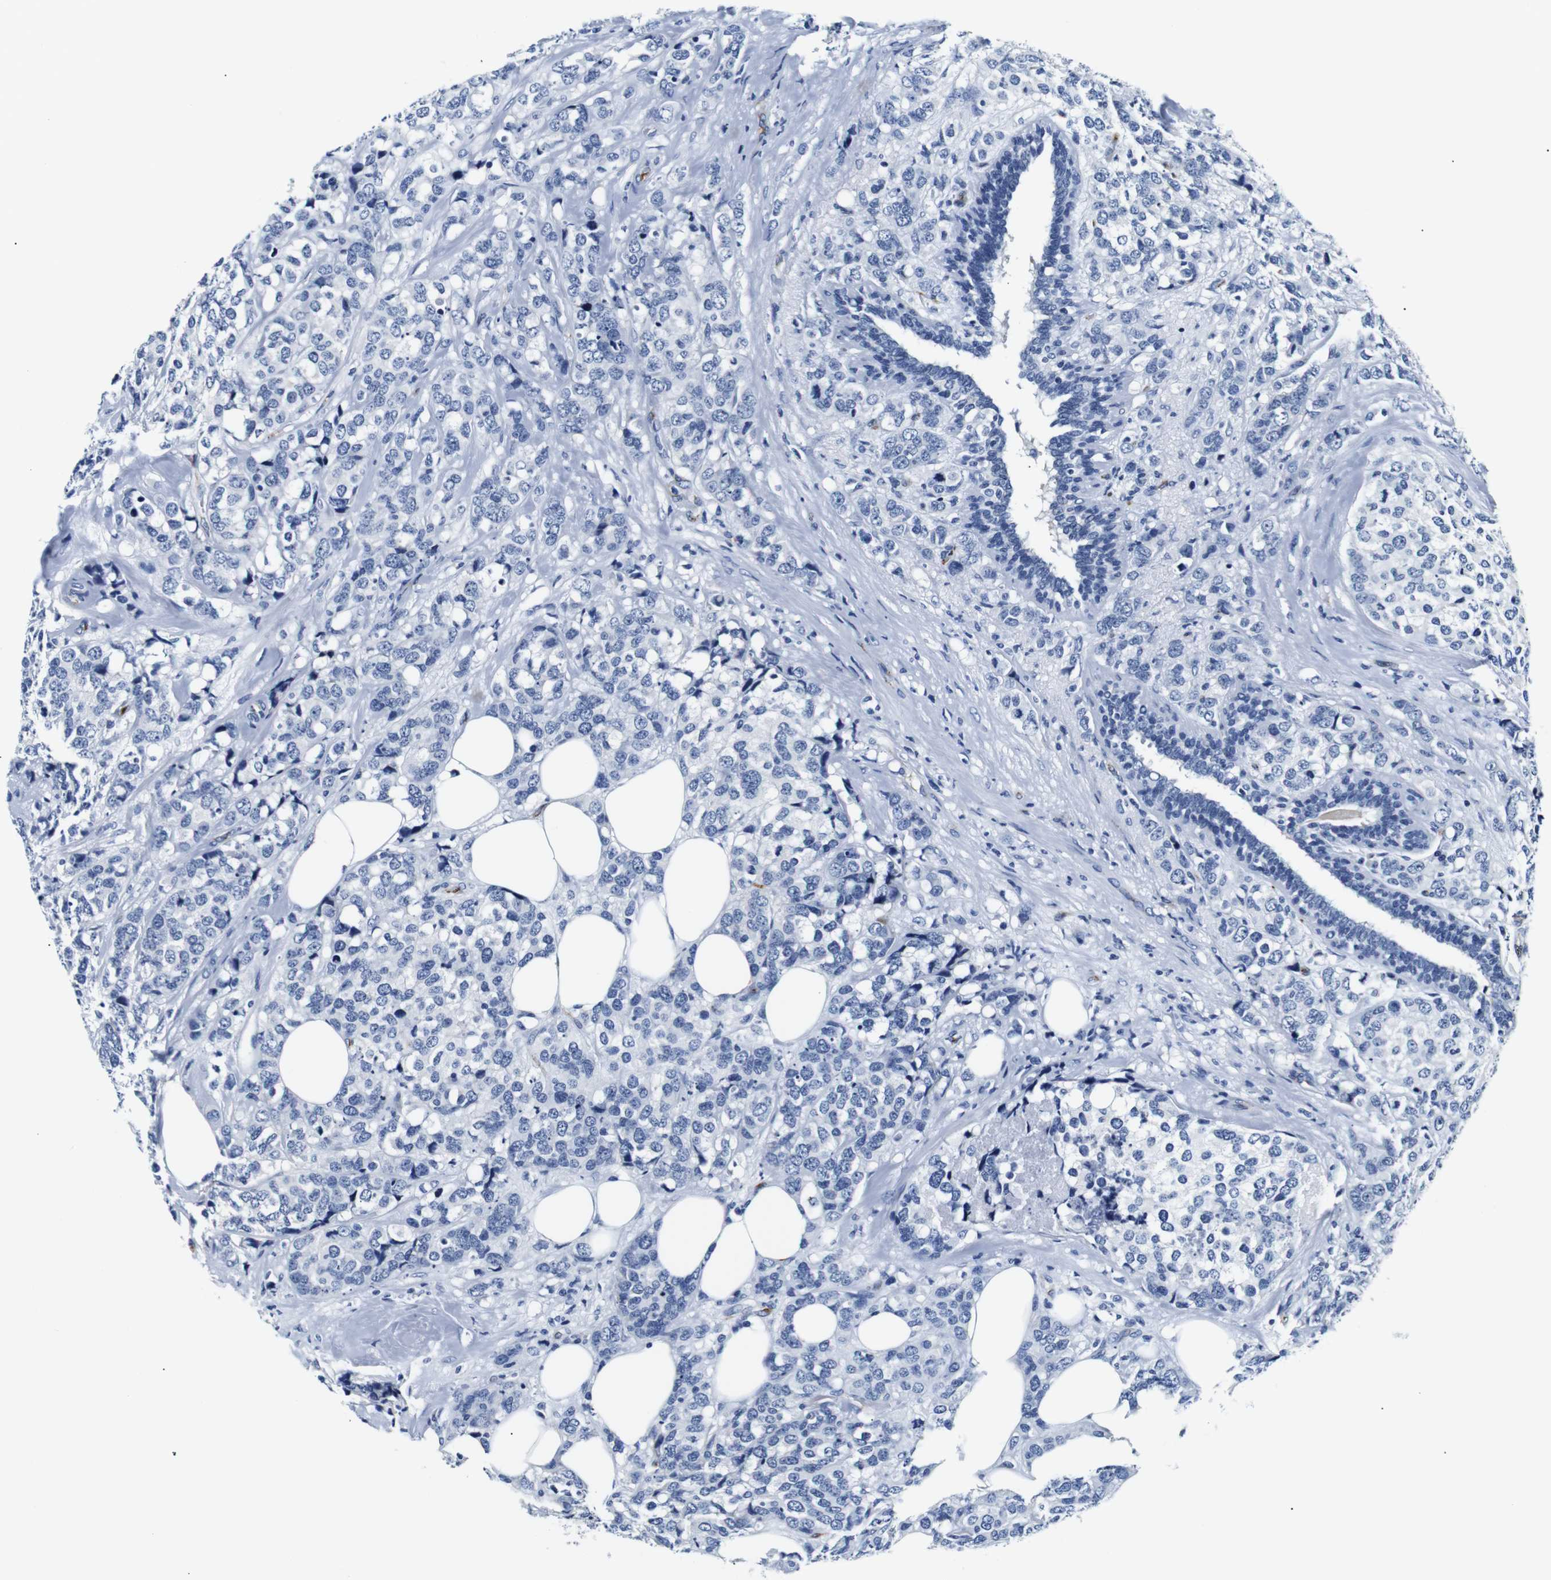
{"staining": {"intensity": "negative", "quantity": "none", "location": "none"}, "tissue": "breast cancer", "cell_type": "Tumor cells", "image_type": "cancer", "snomed": [{"axis": "morphology", "description": "Lobular carcinoma"}, {"axis": "topography", "description": "Breast"}], "caption": "Human breast cancer stained for a protein using immunohistochemistry exhibits no positivity in tumor cells.", "gene": "MUC4", "patient": {"sex": "female", "age": 59}}